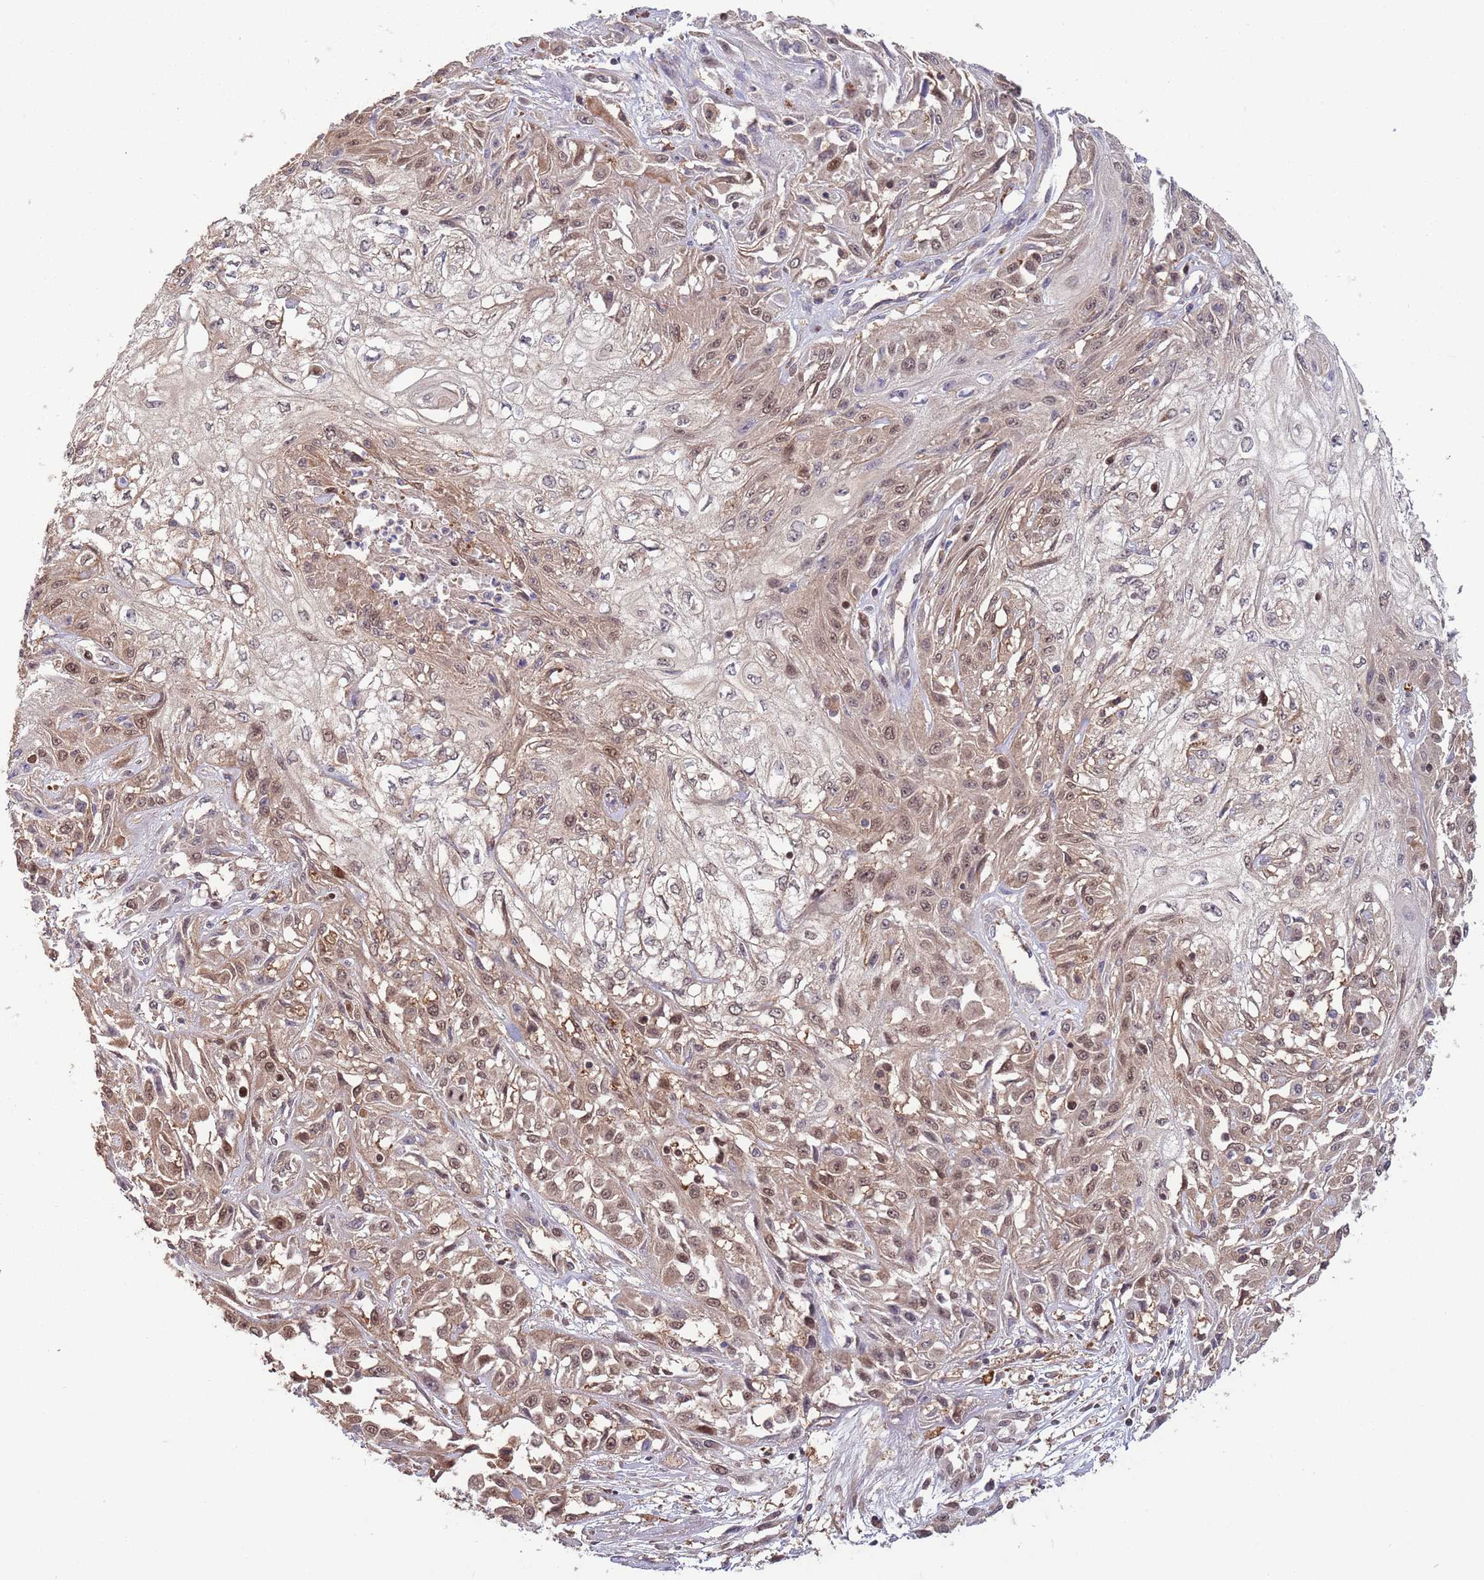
{"staining": {"intensity": "weak", "quantity": "25%-75%", "location": "cytoplasmic/membranous,nuclear"}, "tissue": "skin cancer", "cell_type": "Tumor cells", "image_type": "cancer", "snomed": [{"axis": "morphology", "description": "Squamous cell carcinoma, NOS"}, {"axis": "morphology", "description": "Squamous cell carcinoma, metastatic, NOS"}, {"axis": "topography", "description": "Skin"}, {"axis": "topography", "description": "Lymph node"}], "caption": "Skin cancer tissue demonstrates weak cytoplasmic/membranous and nuclear staining in about 25%-75% of tumor cells", "gene": "SALL1", "patient": {"sex": "male", "age": 75}}